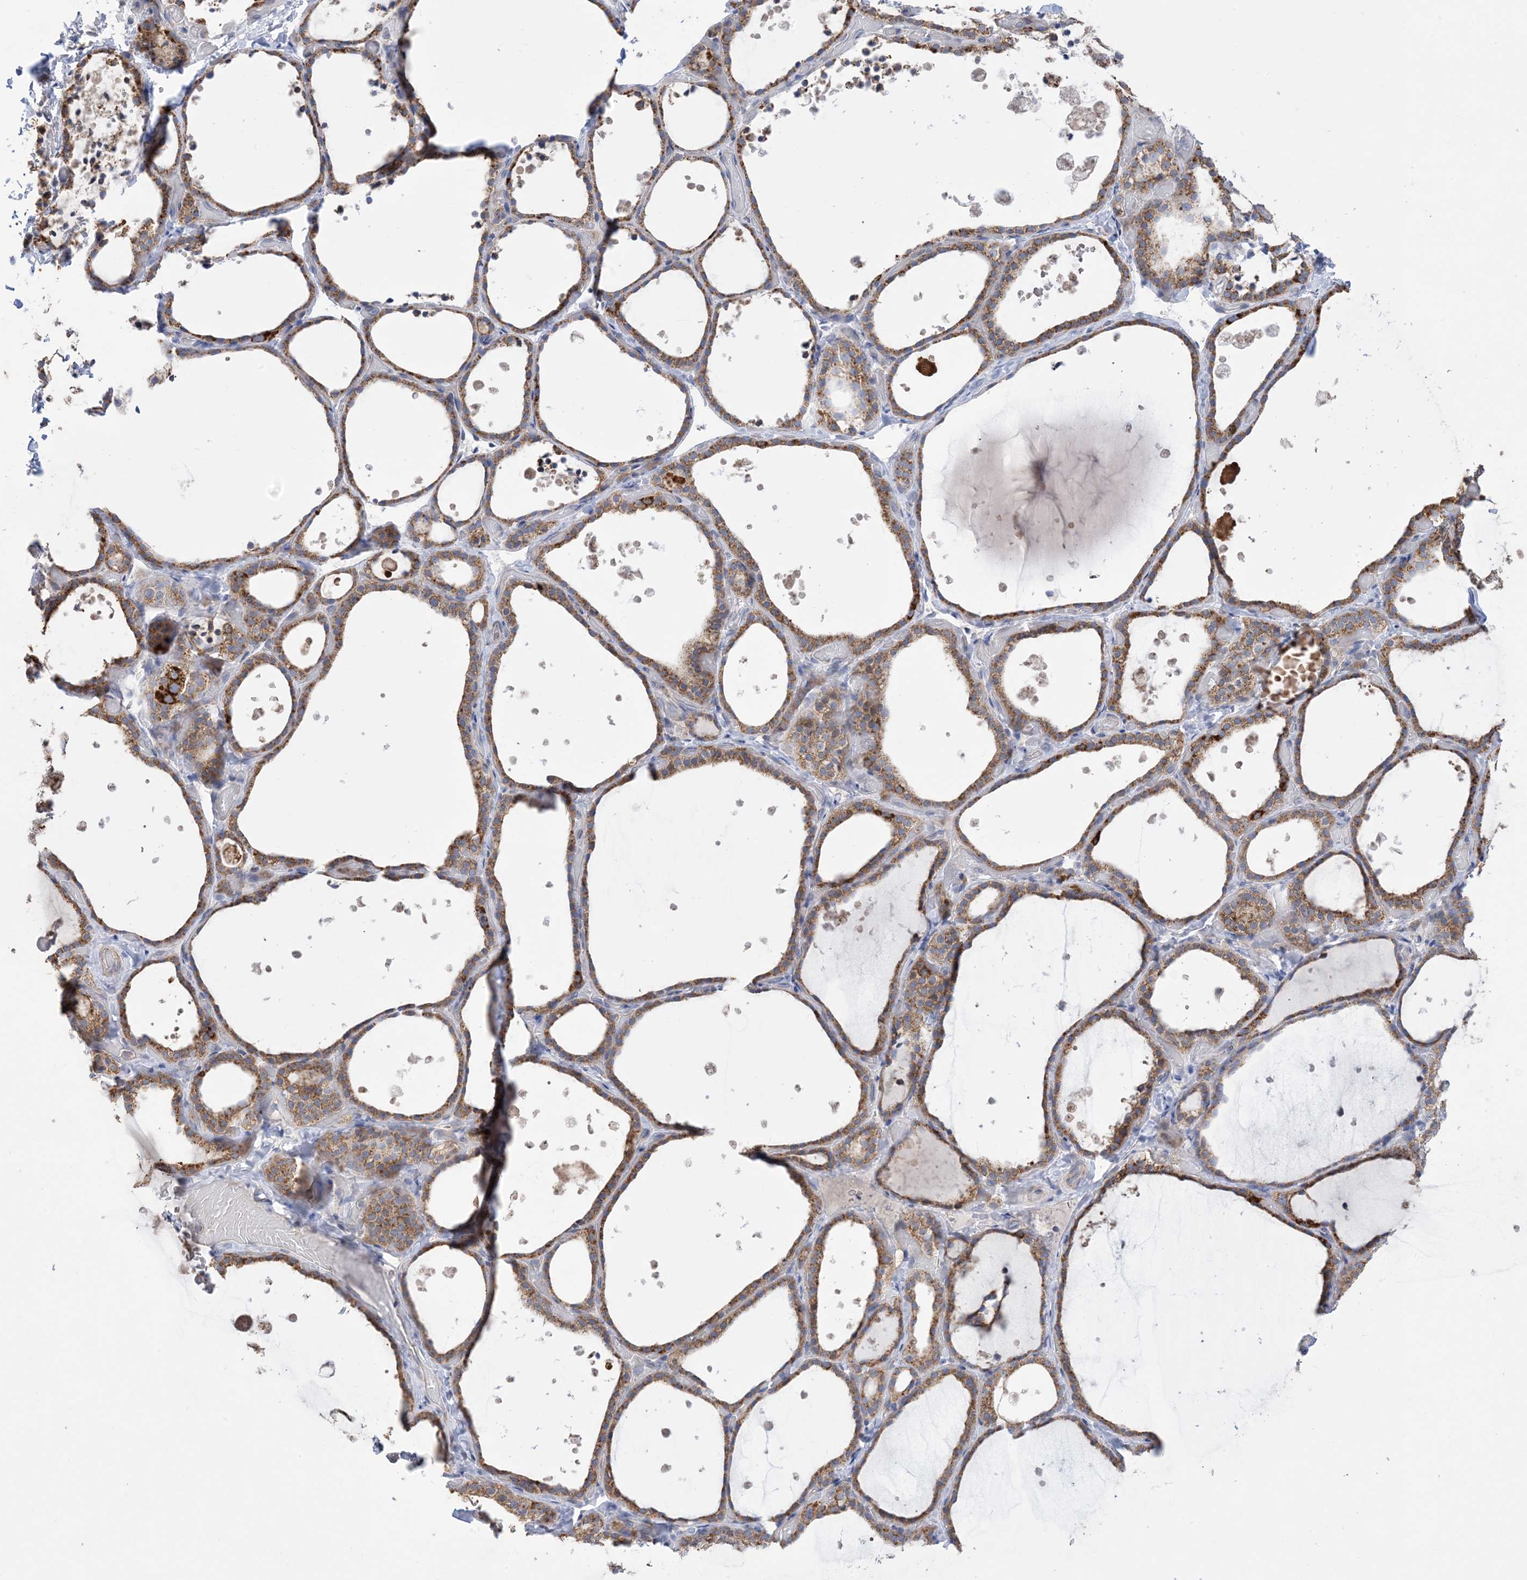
{"staining": {"intensity": "moderate", "quantity": ">75%", "location": "cytoplasmic/membranous"}, "tissue": "thyroid gland", "cell_type": "Glandular cells", "image_type": "normal", "snomed": [{"axis": "morphology", "description": "Normal tissue, NOS"}, {"axis": "topography", "description": "Thyroid gland"}], "caption": "Protein expression analysis of normal thyroid gland reveals moderate cytoplasmic/membranous expression in about >75% of glandular cells. Immunohistochemistry (ihc) stains the protein of interest in brown and the nuclei are stained blue.", "gene": "CLEC16A", "patient": {"sex": "female", "age": 44}}